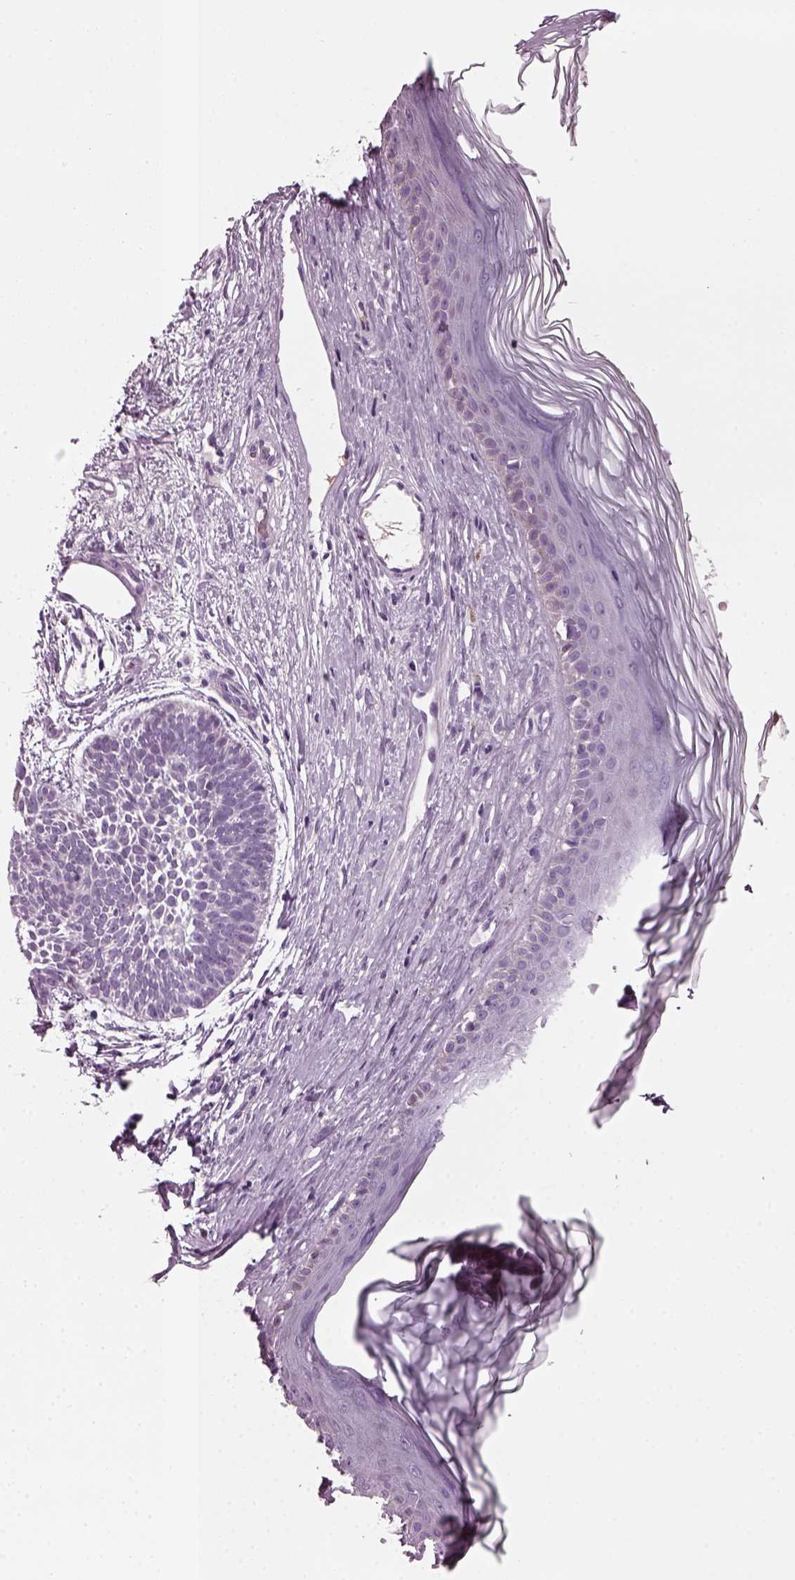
{"staining": {"intensity": "negative", "quantity": "none", "location": "none"}, "tissue": "skin cancer", "cell_type": "Tumor cells", "image_type": "cancer", "snomed": [{"axis": "morphology", "description": "Basal cell carcinoma"}, {"axis": "topography", "description": "Skin"}], "caption": "An IHC photomicrograph of skin cancer (basal cell carcinoma) is shown. There is no staining in tumor cells of skin cancer (basal cell carcinoma). (DAB (3,3'-diaminobenzidine) immunohistochemistry (IHC), high magnification).", "gene": "DPYSL5", "patient": {"sex": "male", "age": 85}}